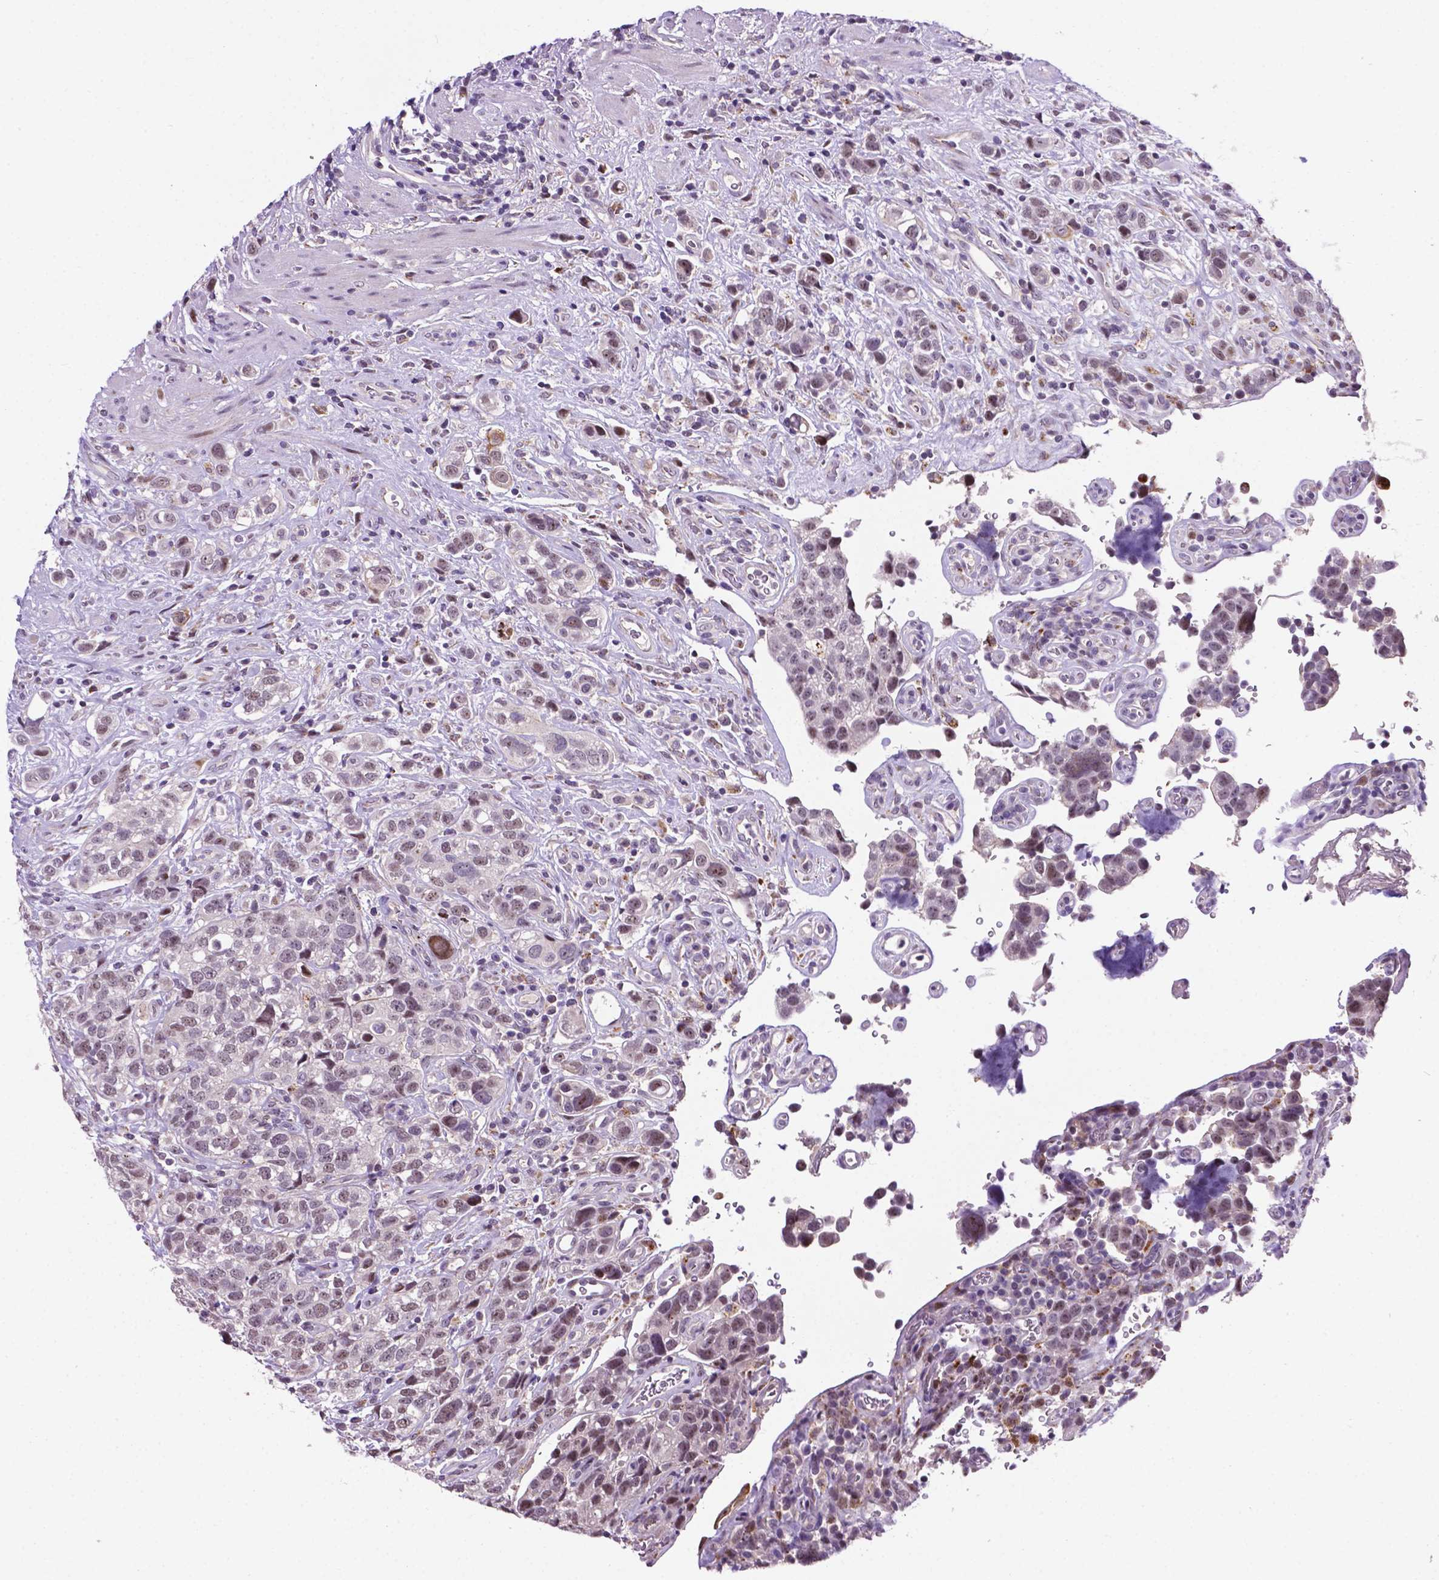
{"staining": {"intensity": "negative", "quantity": "none", "location": "none"}, "tissue": "urothelial cancer", "cell_type": "Tumor cells", "image_type": "cancer", "snomed": [{"axis": "morphology", "description": "Urothelial carcinoma, High grade"}, {"axis": "topography", "description": "Urinary bladder"}], "caption": "DAB immunohistochemical staining of high-grade urothelial carcinoma reveals no significant staining in tumor cells. Brightfield microscopy of immunohistochemistry (IHC) stained with DAB (3,3'-diaminobenzidine) (brown) and hematoxylin (blue), captured at high magnification.", "gene": "SMAD3", "patient": {"sex": "female", "age": 58}}